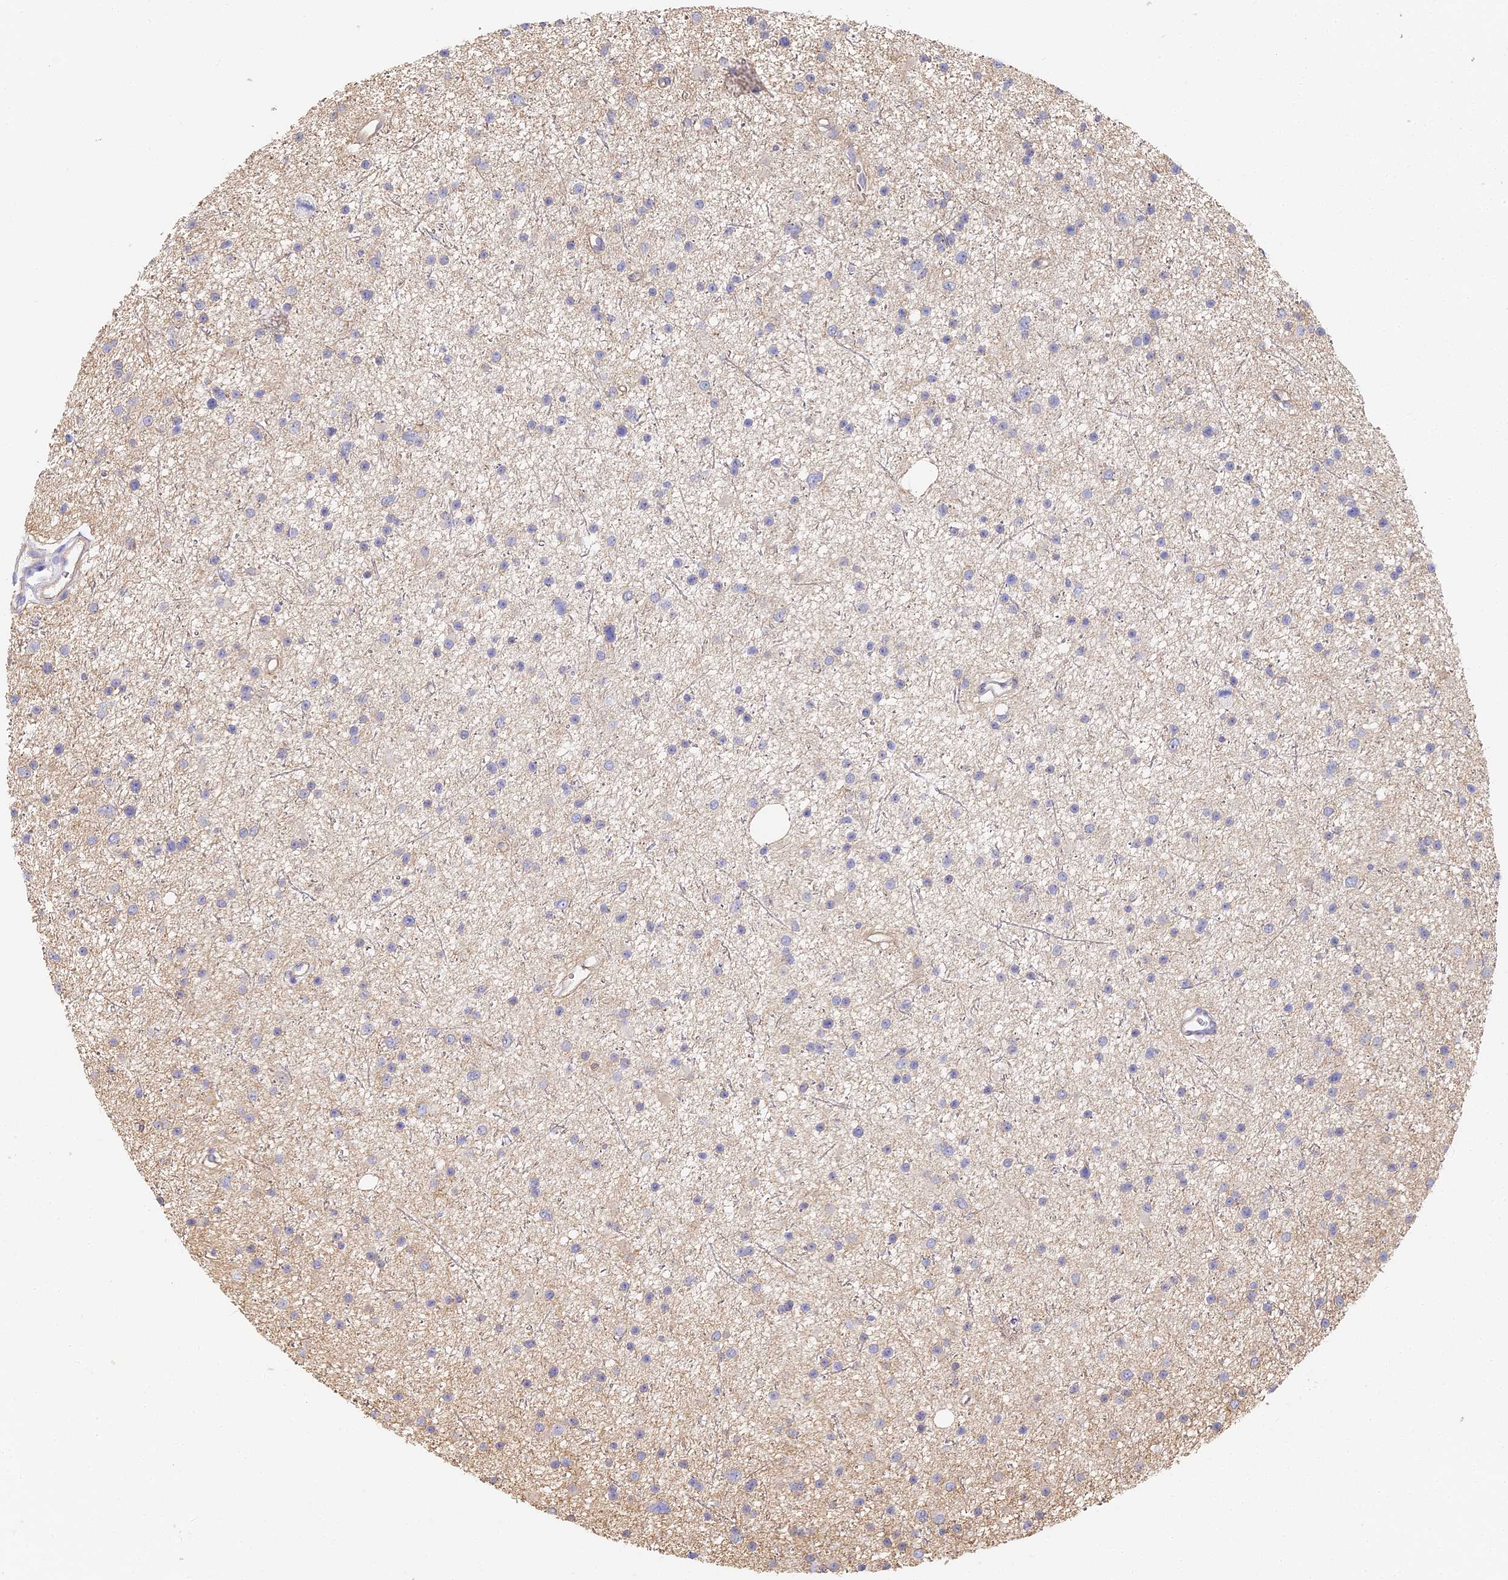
{"staining": {"intensity": "negative", "quantity": "none", "location": "none"}, "tissue": "glioma", "cell_type": "Tumor cells", "image_type": "cancer", "snomed": [{"axis": "morphology", "description": "Glioma, malignant, Low grade"}, {"axis": "topography", "description": "Cerebral cortex"}], "caption": "There is no significant staining in tumor cells of malignant low-grade glioma. (DAB (3,3'-diaminobenzidine) immunohistochemistry visualized using brightfield microscopy, high magnification).", "gene": "CCDC30", "patient": {"sex": "female", "age": 39}}